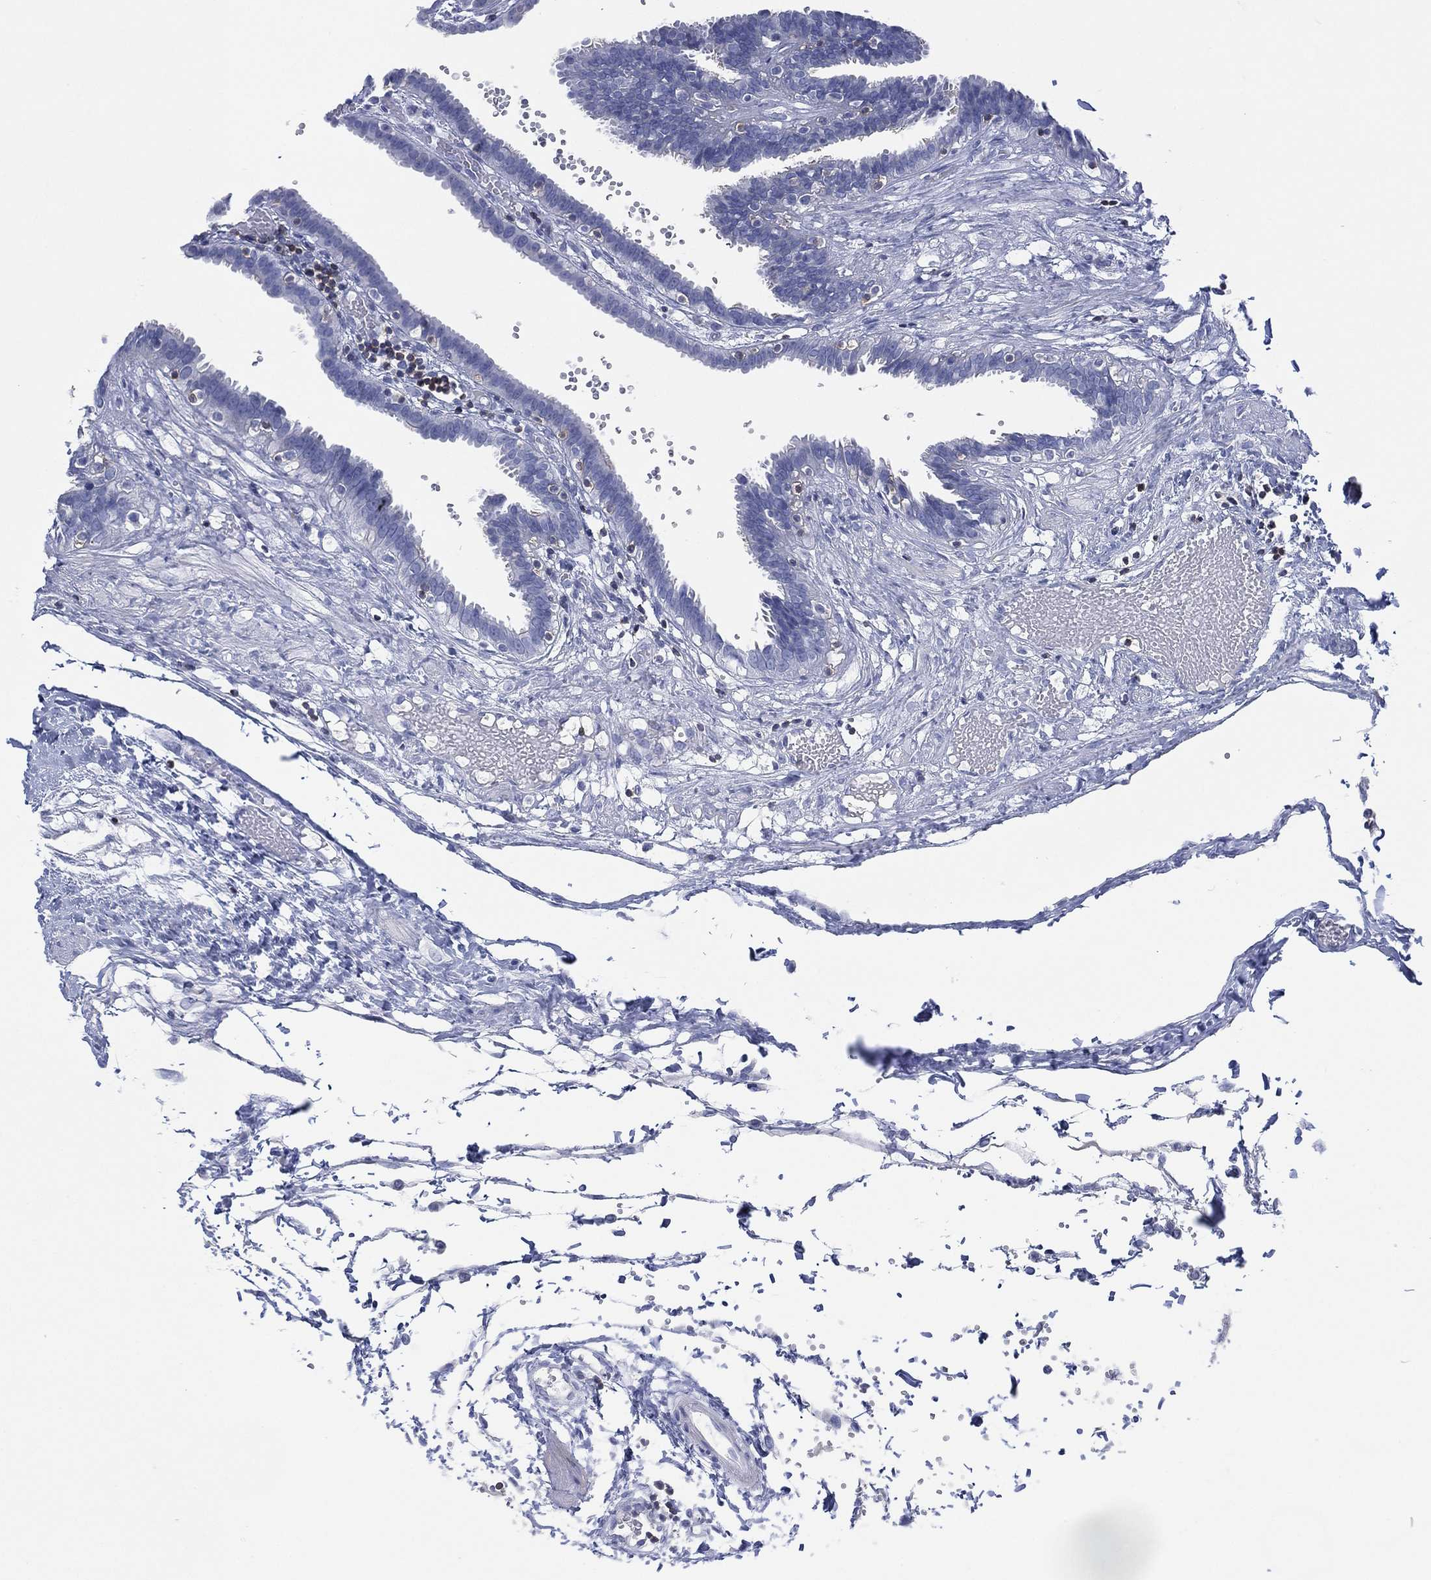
{"staining": {"intensity": "negative", "quantity": "none", "location": "none"}, "tissue": "fallopian tube", "cell_type": "Glandular cells", "image_type": "normal", "snomed": [{"axis": "morphology", "description": "Normal tissue, NOS"}, {"axis": "topography", "description": "Fallopian tube"}], "caption": "The image exhibits no significant positivity in glandular cells of fallopian tube.", "gene": "SEPTIN1", "patient": {"sex": "female", "age": 37}}